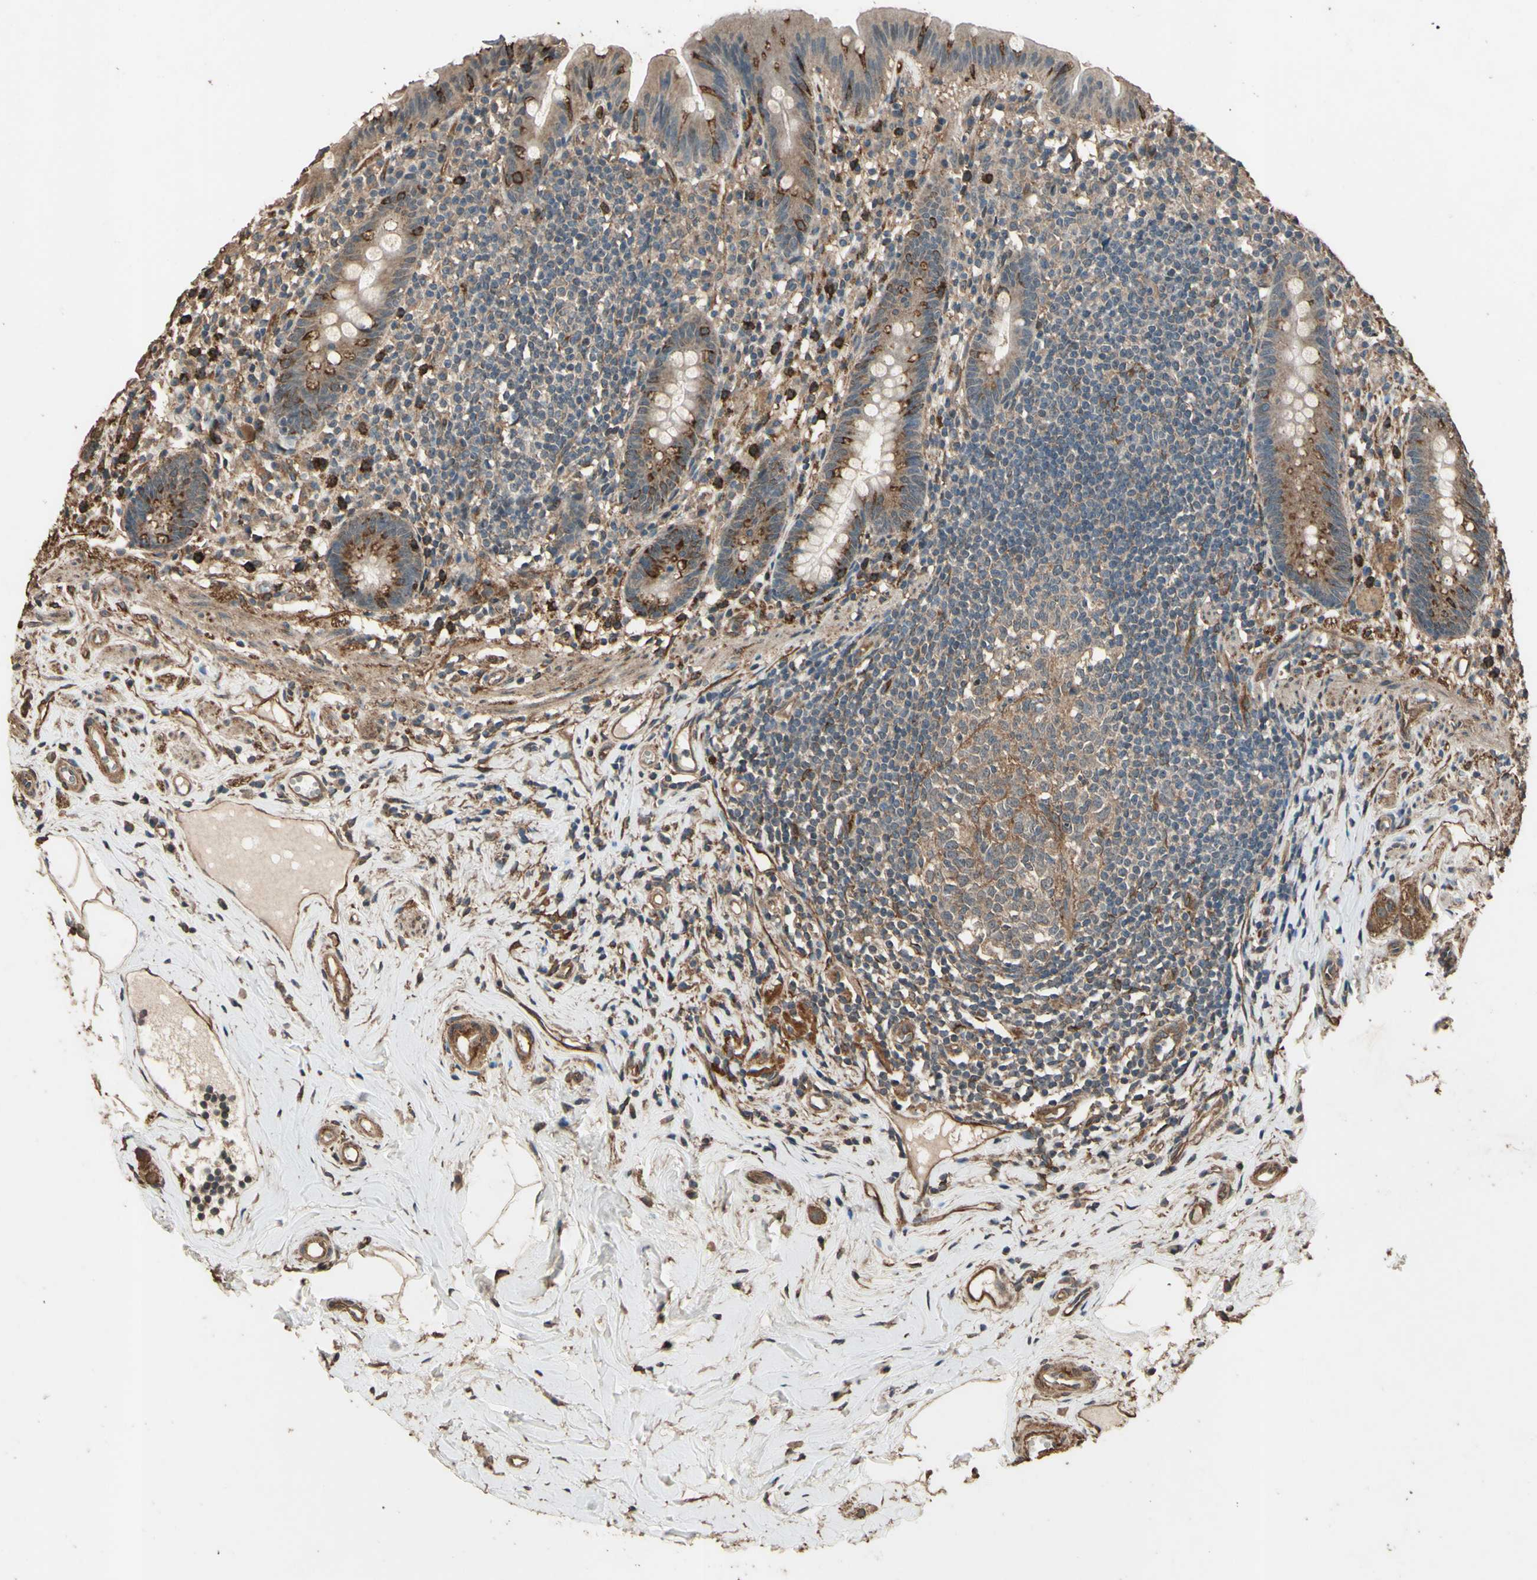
{"staining": {"intensity": "weak", "quantity": ">75%", "location": "cytoplasmic/membranous"}, "tissue": "appendix", "cell_type": "Glandular cells", "image_type": "normal", "snomed": [{"axis": "morphology", "description": "Normal tissue, NOS"}, {"axis": "topography", "description": "Appendix"}], "caption": "IHC photomicrograph of benign appendix stained for a protein (brown), which demonstrates low levels of weak cytoplasmic/membranous expression in about >75% of glandular cells.", "gene": "TSPO", "patient": {"sex": "male", "age": 52}}